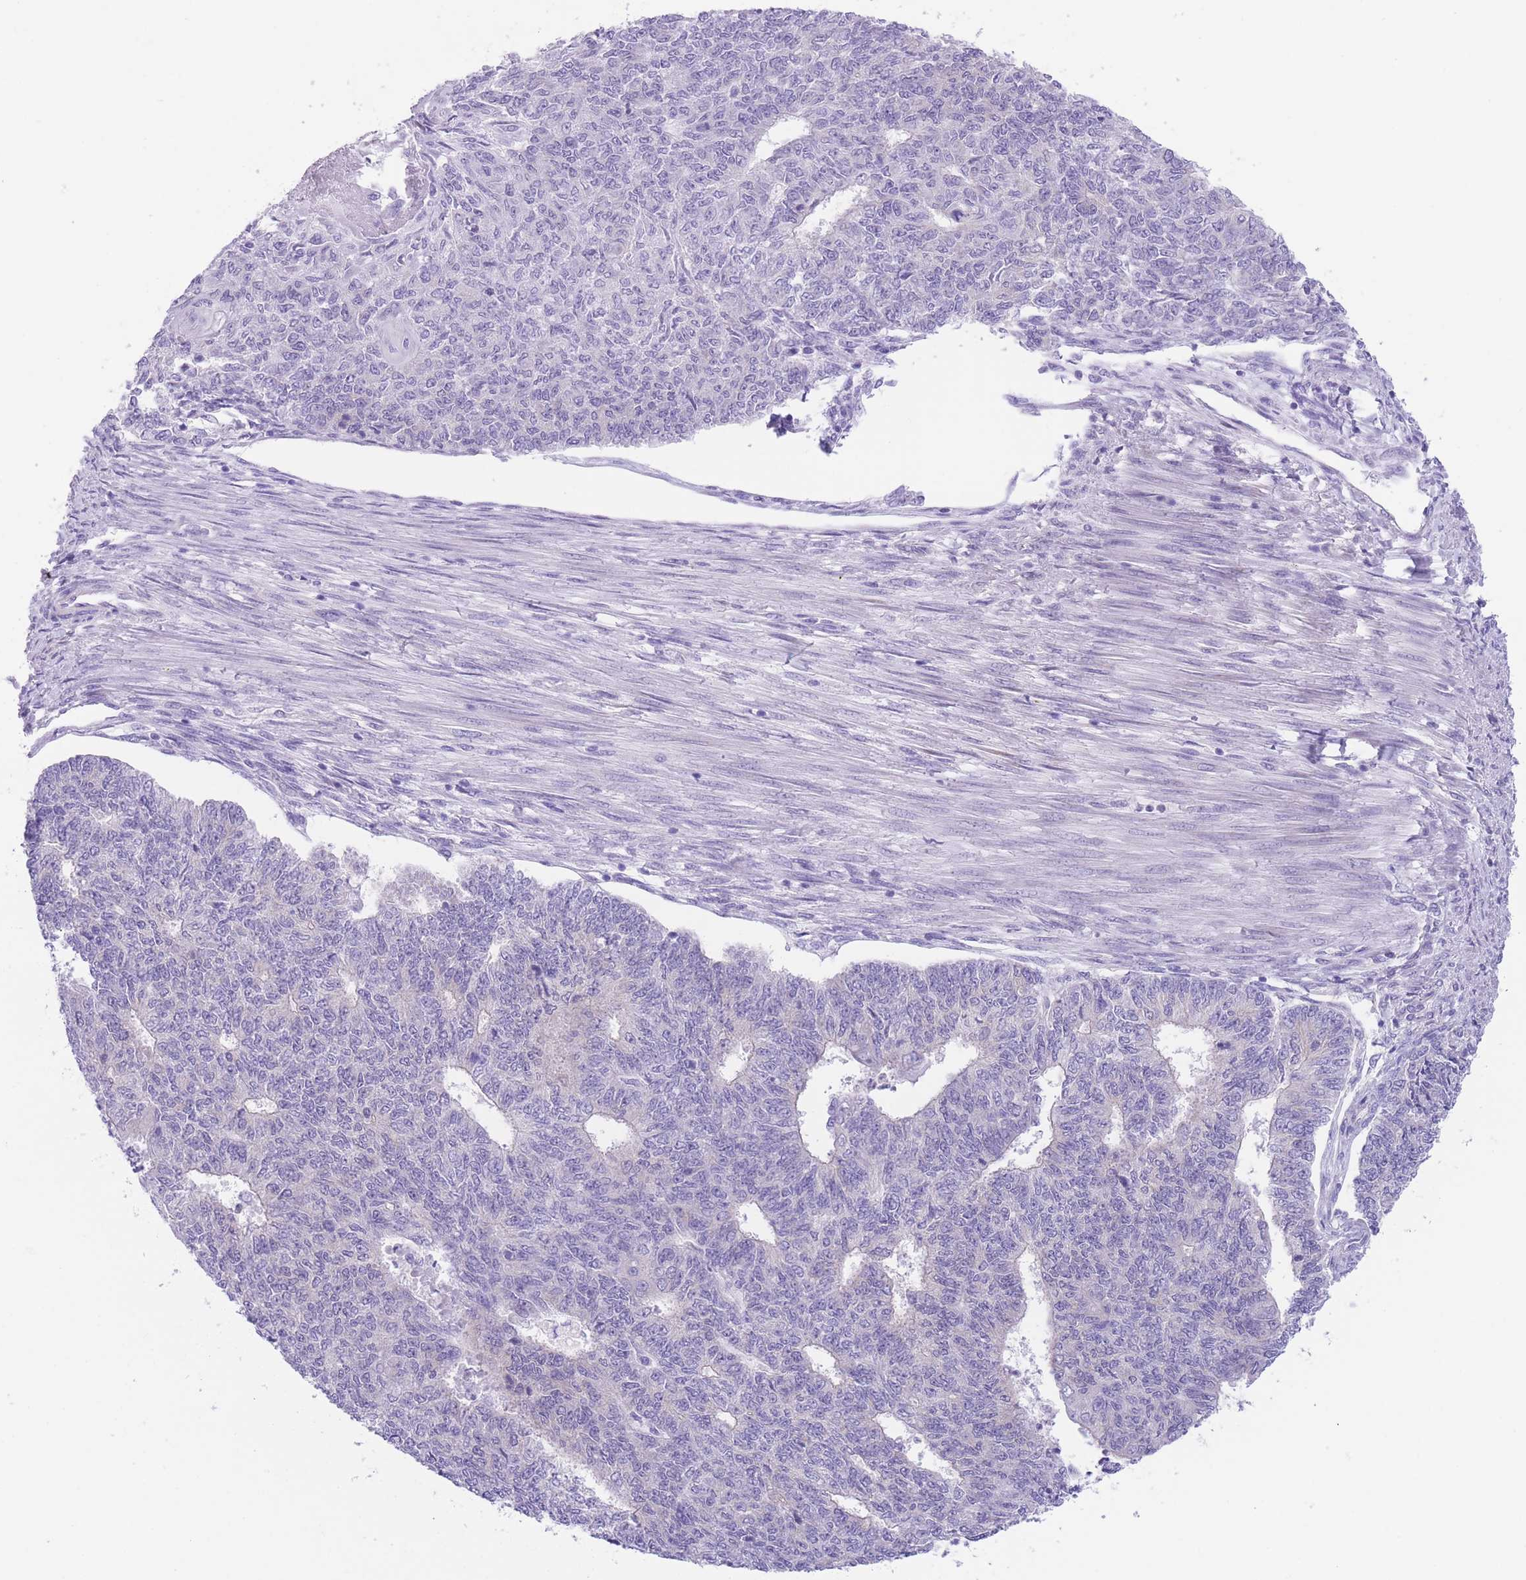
{"staining": {"intensity": "negative", "quantity": "none", "location": "none"}, "tissue": "endometrial cancer", "cell_type": "Tumor cells", "image_type": "cancer", "snomed": [{"axis": "morphology", "description": "Adenocarcinoma, NOS"}, {"axis": "topography", "description": "Endometrium"}], "caption": "Tumor cells show no significant expression in endometrial cancer.", "gene": "WWOX", "patient": {"sex": "female", "age": 32}}